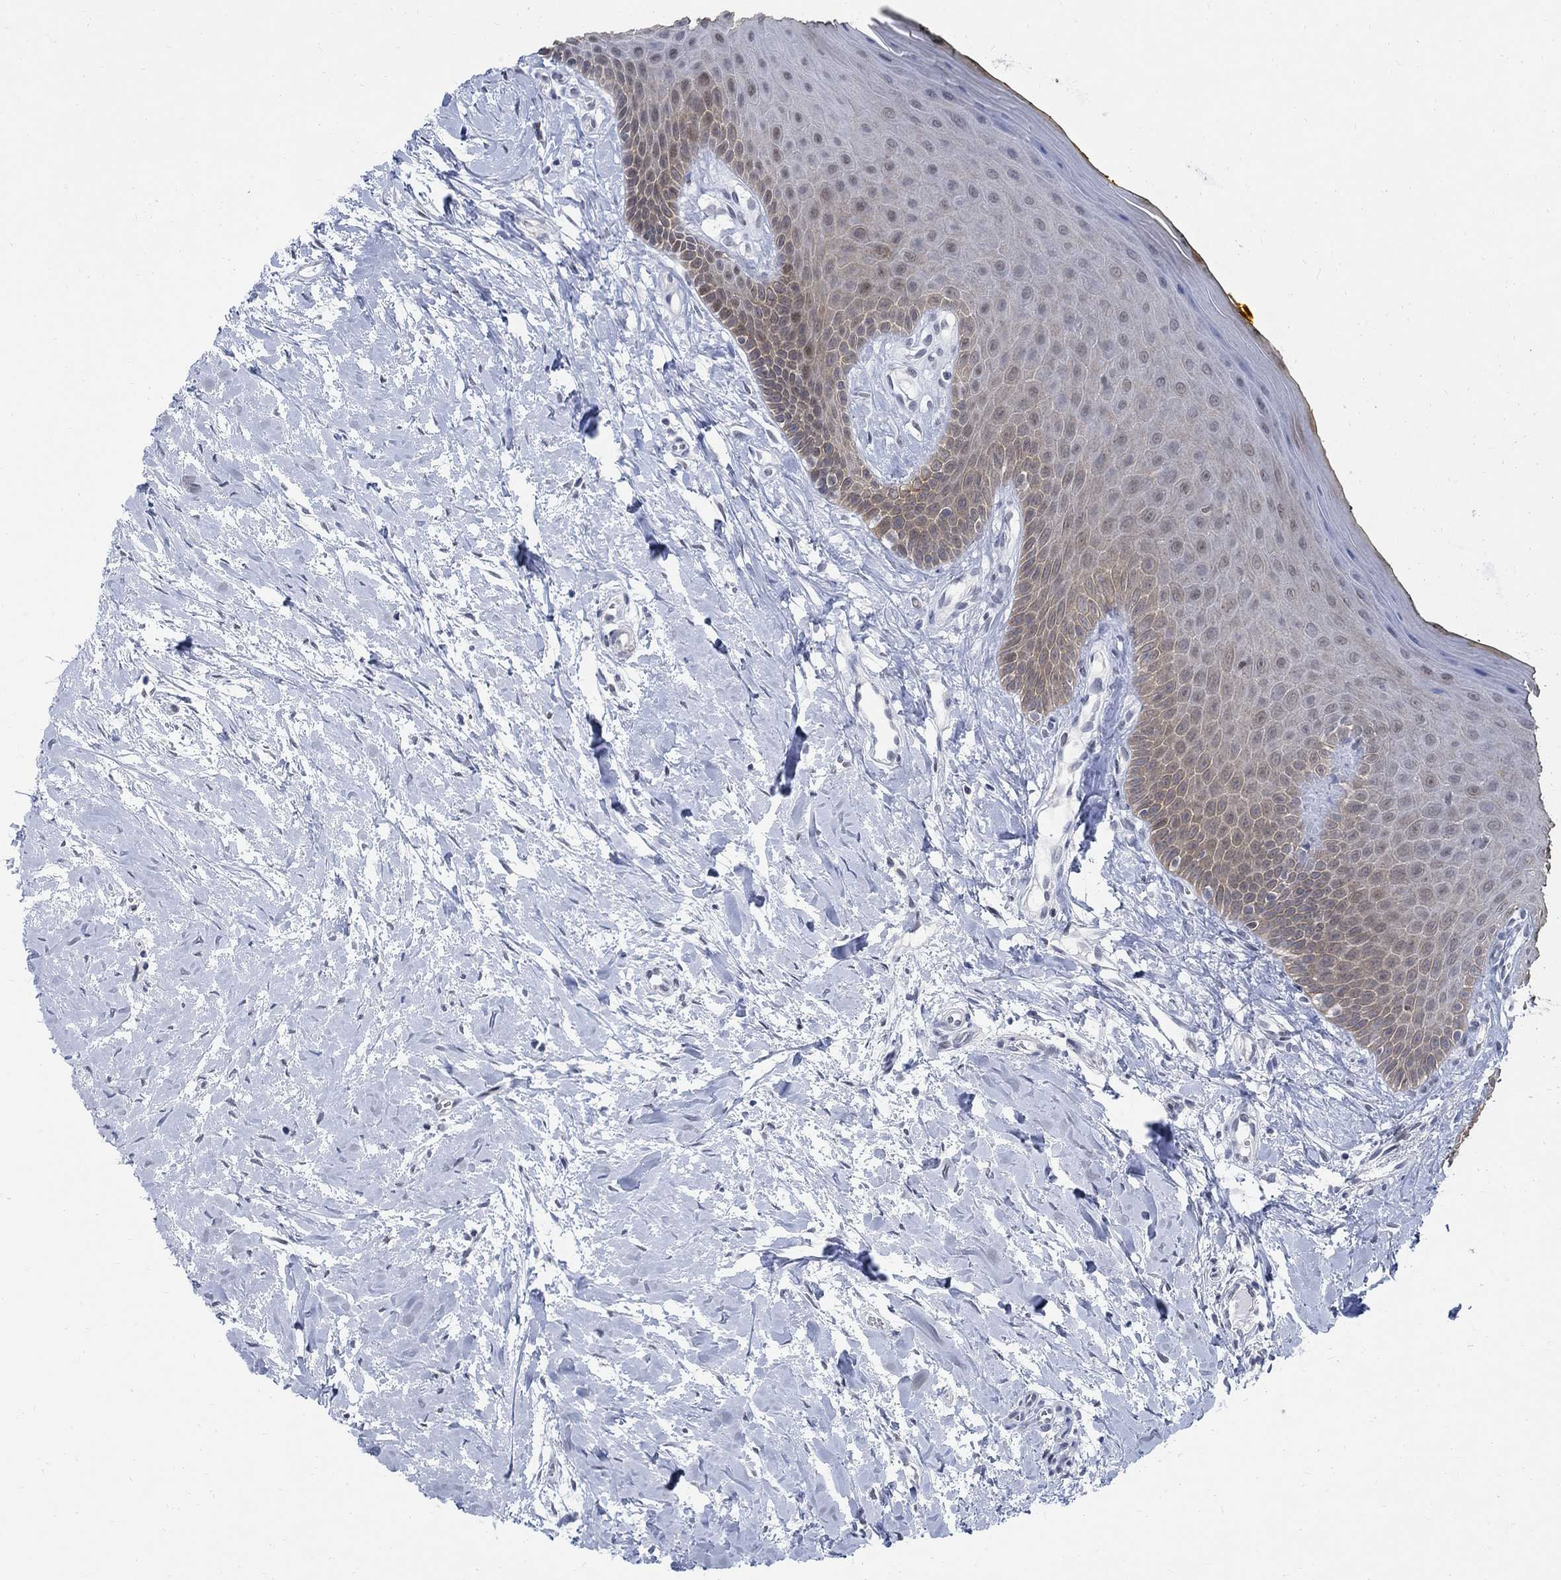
{"staining": {"intensity": "weak", "quantity": ">75%", "location": "cytoplasmic/membranous"}, "tissue": "oral mucosa", "cell_type": "Squamous epithelial cells", "image_type": "normal", "snomed": [{"axis": "morphology", "description": "Normal tissue, NOS"}, {"axis": "topography", "description": "Oral tissue"}], "caption": "An IHC micrograph of unremarkable tissue is shown. Protein staining in brown highlights weak cytoplasmic/membranous positivity in oral mucosa within squamous epithelial cells. (DAB (3,3'-diaminobenzidine) IHC with brightfield microscopy, high magnification).", "gene": "DLK1", "patient": {"sex": "female", "age": 43}}